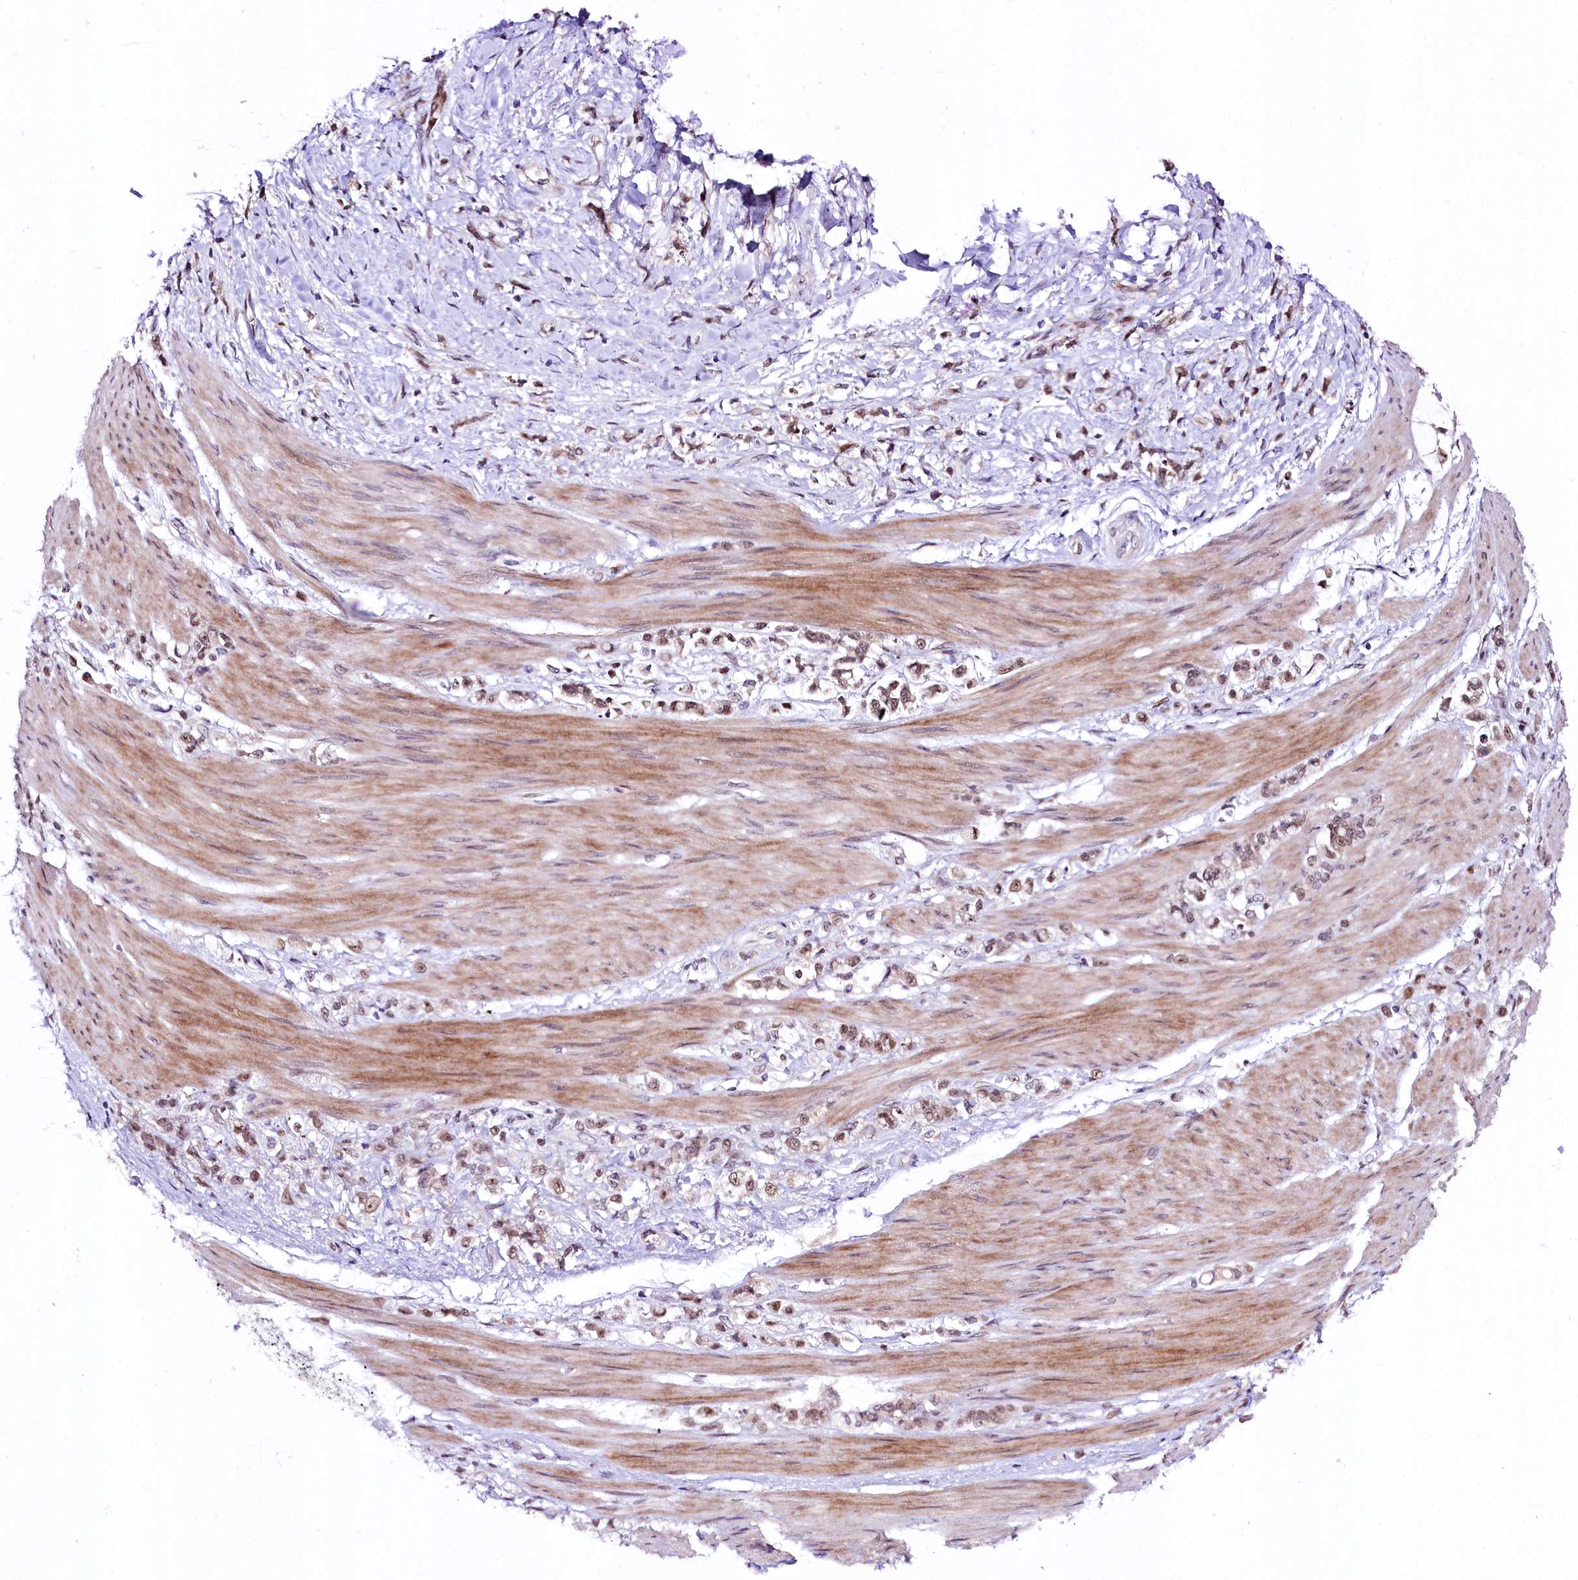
{"staining": {"intensity": "moderate", "quantity": ">75%", "location": "nuclear"}, "tissue": "stomach cancer", "cell_type": "Tumor cells", "image_type": "cancer", "snomed": [{"axis": "morphology", "description": "Adenocarcinoma, NOS"}, {"axis": "topography", "description": "Stomach"}], "caption": "About >75% of tumor cells in stomach cancer show moderate nuclear protein positivity as visualized by brown immunohistochemical staining.", "gene": "LEUTX", "patient": {"sex": "female", "age": 60}}